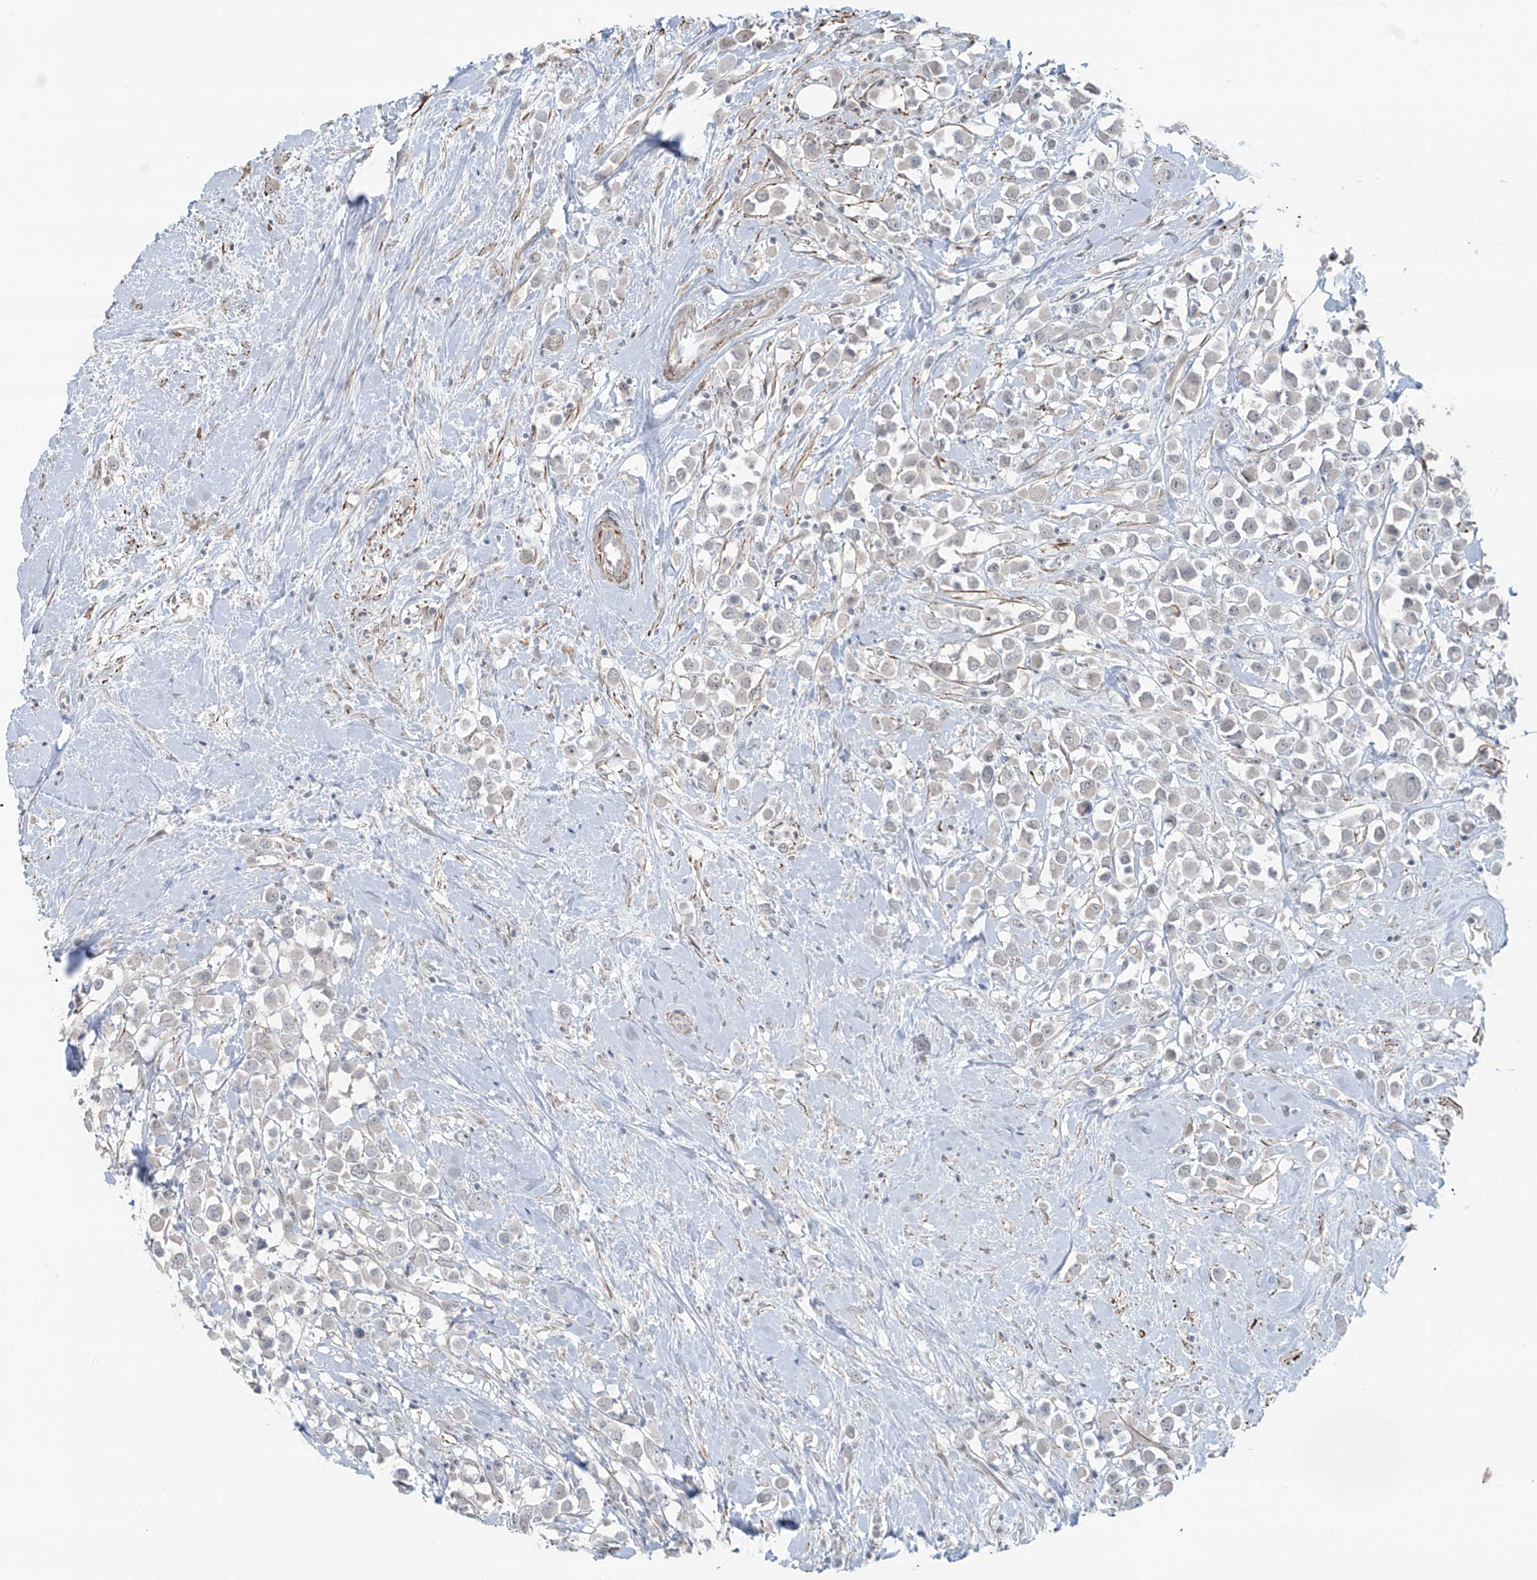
{"staining": {"intensity": "negative", "quantity": "none", "location": "none"}, "tissue": "breast cancer", "cell_type": "Tumor cells", "image_type": "cancer", "snomed": [{"axis": "morphology", "description": "Duct carcinoma"}, {"axis": "topography", "description": "Breast"}], "caption": "Immunohistochemistry (IHC) of human breast cancer reveals no positivity in tumor cells.", "gene": "RASGEF1A", "patient": {"sex": "female", "age": 61}}